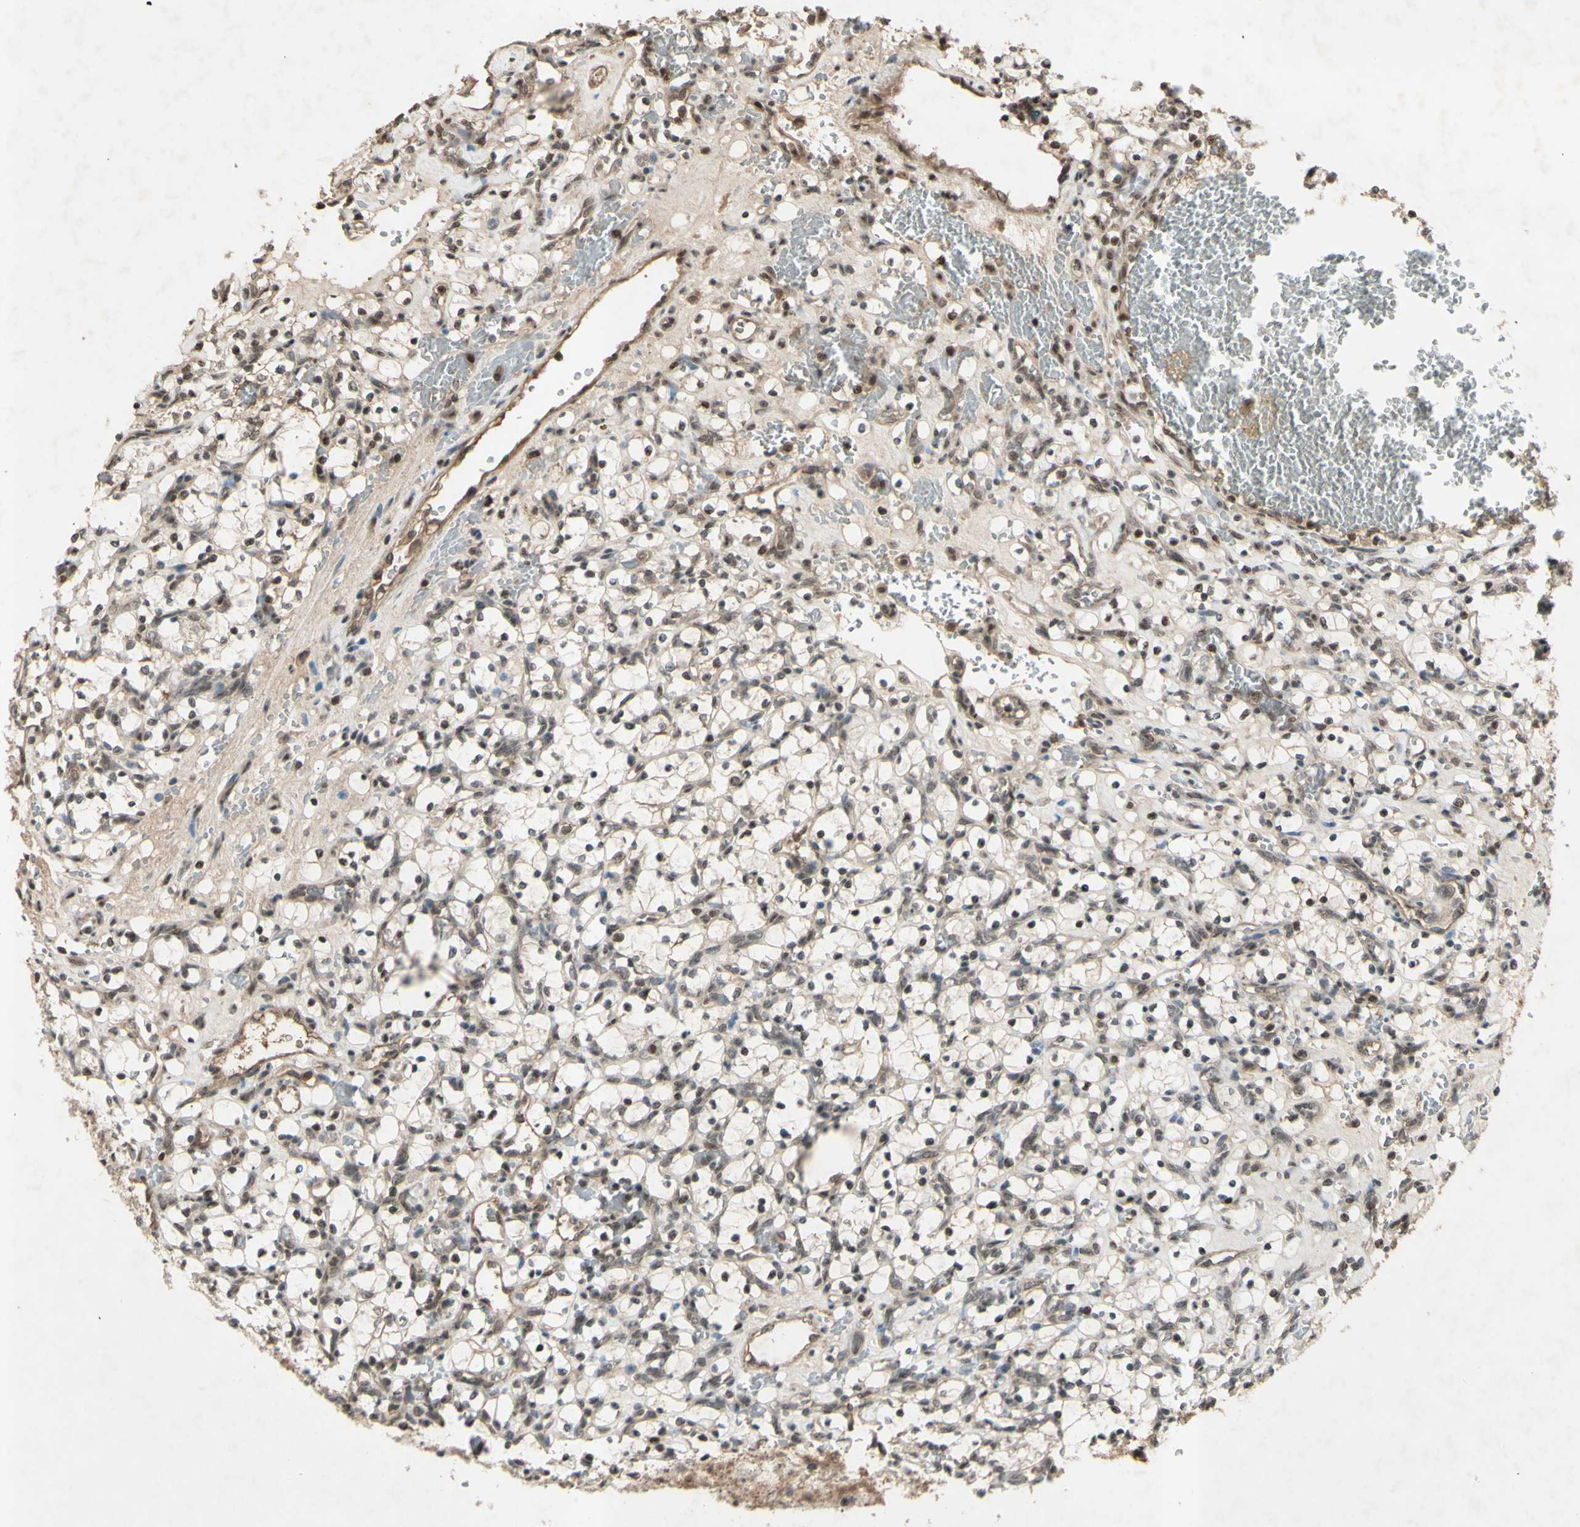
{"staining": {"intensity": "weak", "quantity": "25%-75%", "location": "nuclear"}, "tissue": "renal cancer", "cell_type": "Tumor cells", "image_type": "cancer", "snomed": [{"axis": "morphology", "description": "Adenocarcinoma, NOS"}, {"axis": "topography", "description": "Kidney"}], "caption": "This is an image of immunohistochemistry staining of renal cancer, which shows weak staining in the nuclear of tumor cells.", "gene": "SNW1", "patient": {"sex": "female", "age": 69}}